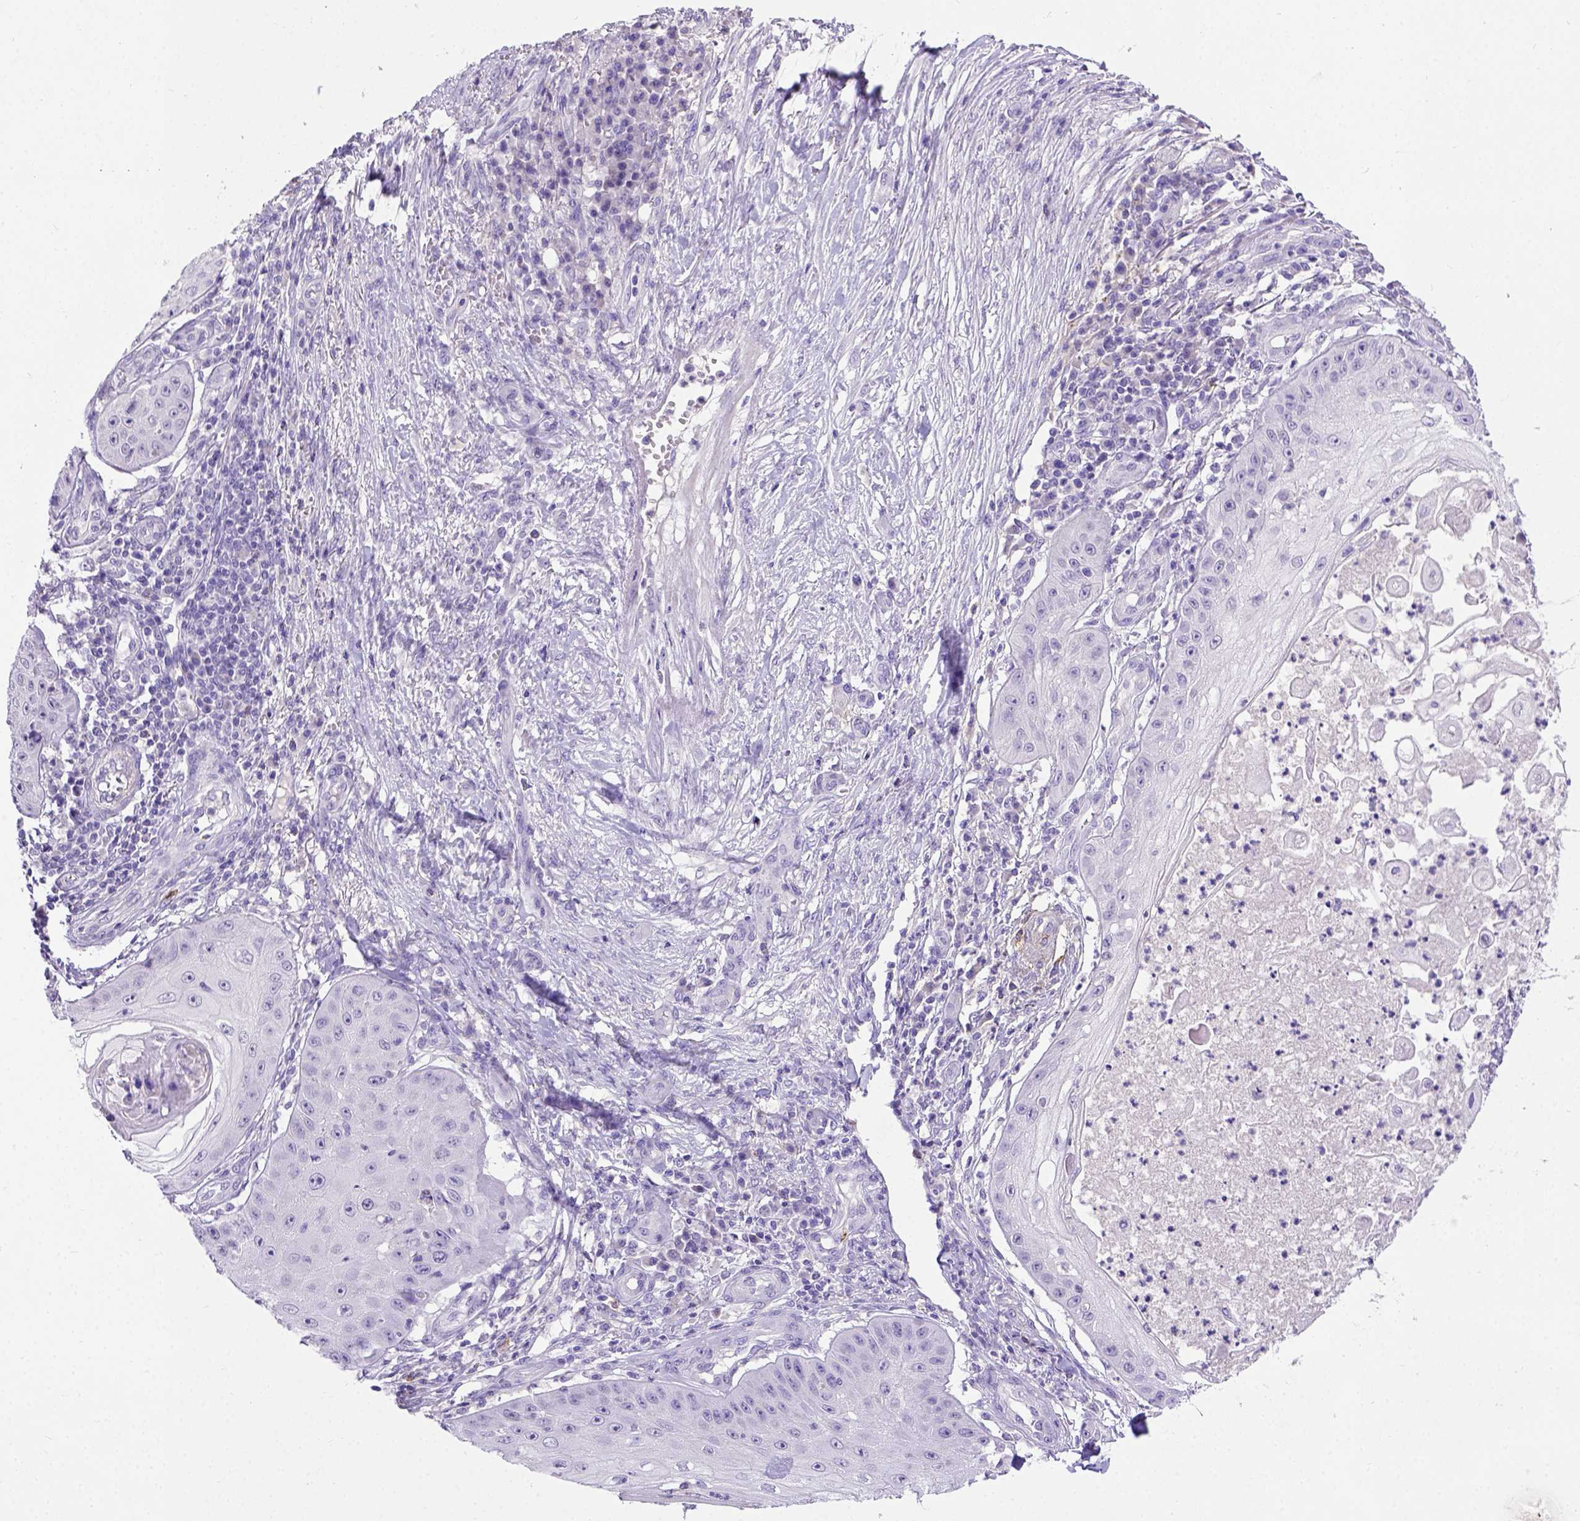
{"staining": {"intensity": "negative", "quantity": "none", "location": "none"}, "tissue": "skin cancer", "cell_type": "Tumor cells", "image_type": "cancer", "snomed": [{"axis": "morphology", "description": "Squamous cell carcinoma, NOS"}, {"axis": "topography", "description": "Skin"}], "caption": "Immunohistochemistry (IHC) micrograph of squamous cell carcinoma (skin) stained for a protein (brown), which shows no expression in tumor cells.", "gene": "B3GAT1", "patient": {"sex": "male", "age": 70}}